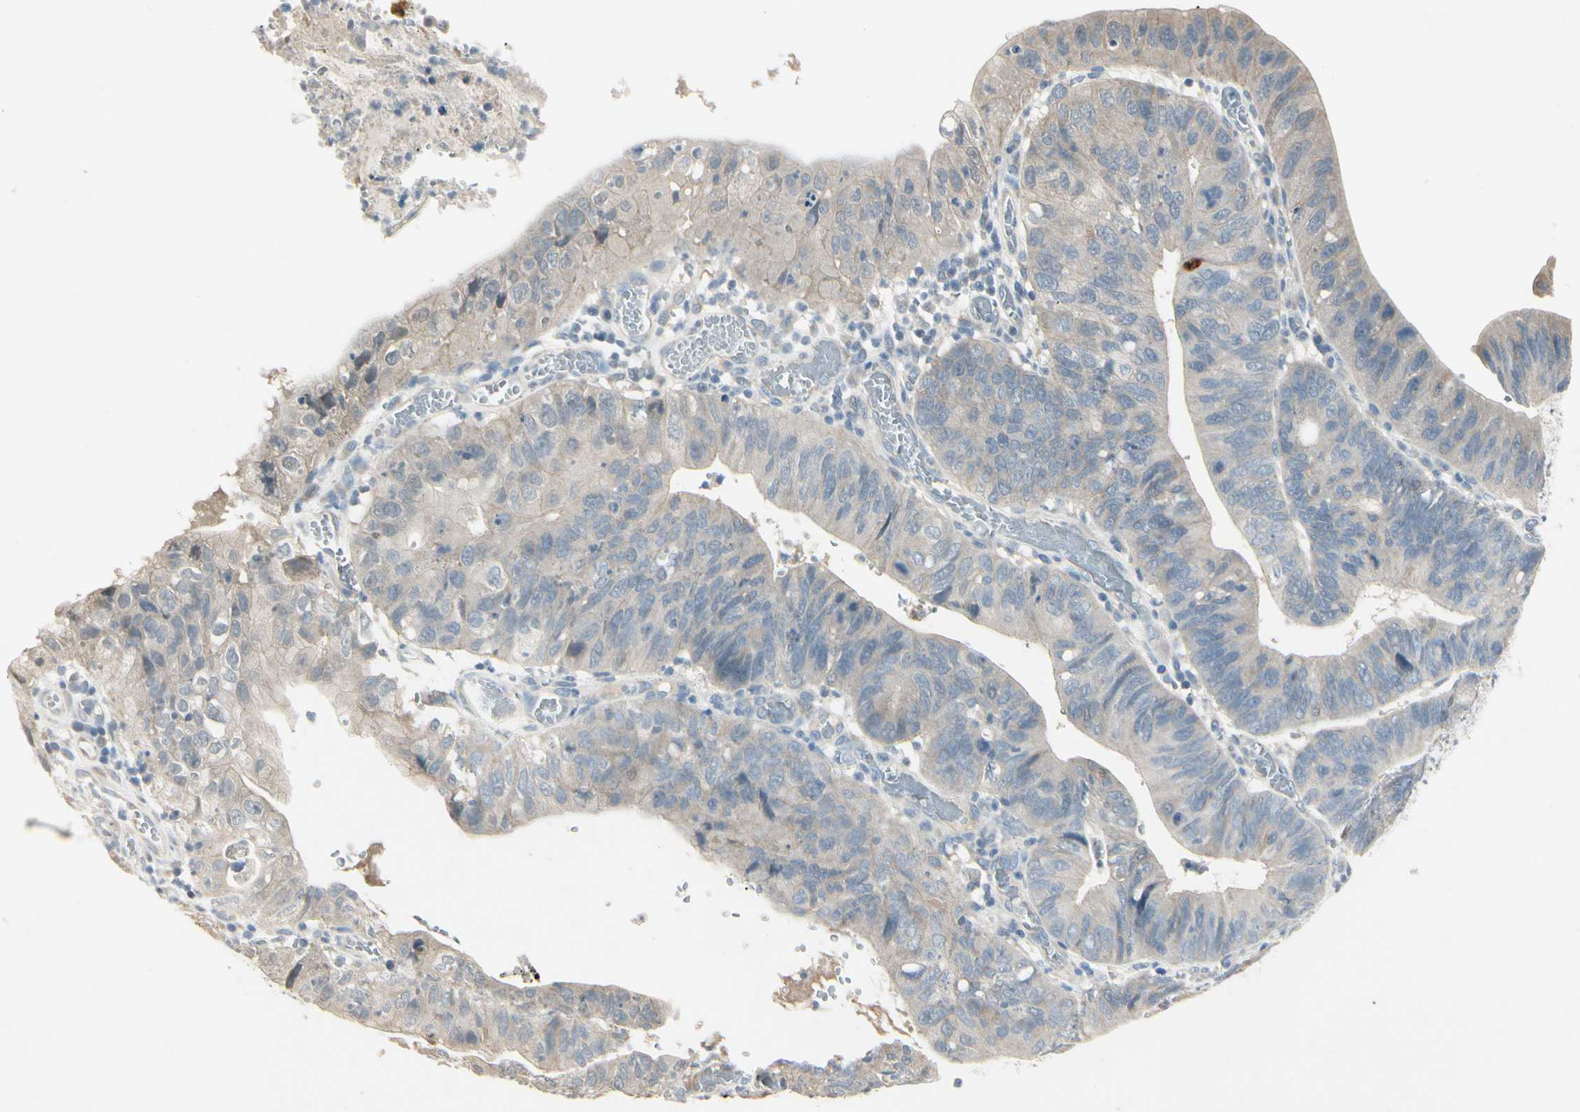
{"staining": {"intensity": "negative", "quantity": "none", "location": "none"}, "tissue": "stomach cancer", "cell_type": "Tumor cells", "image_type": "cancer", "snomed": [{"axis": "morphology", "description": "Adenocarcinoma, NOS"}, {"axis": "topography", "description": "Stomach"}], "caption": "Tumor cells are negative for protein expression in human adenocarcinoma (stomach).", "gene": "SPINK4", "patient": {"sex": "male", "age": 59}}